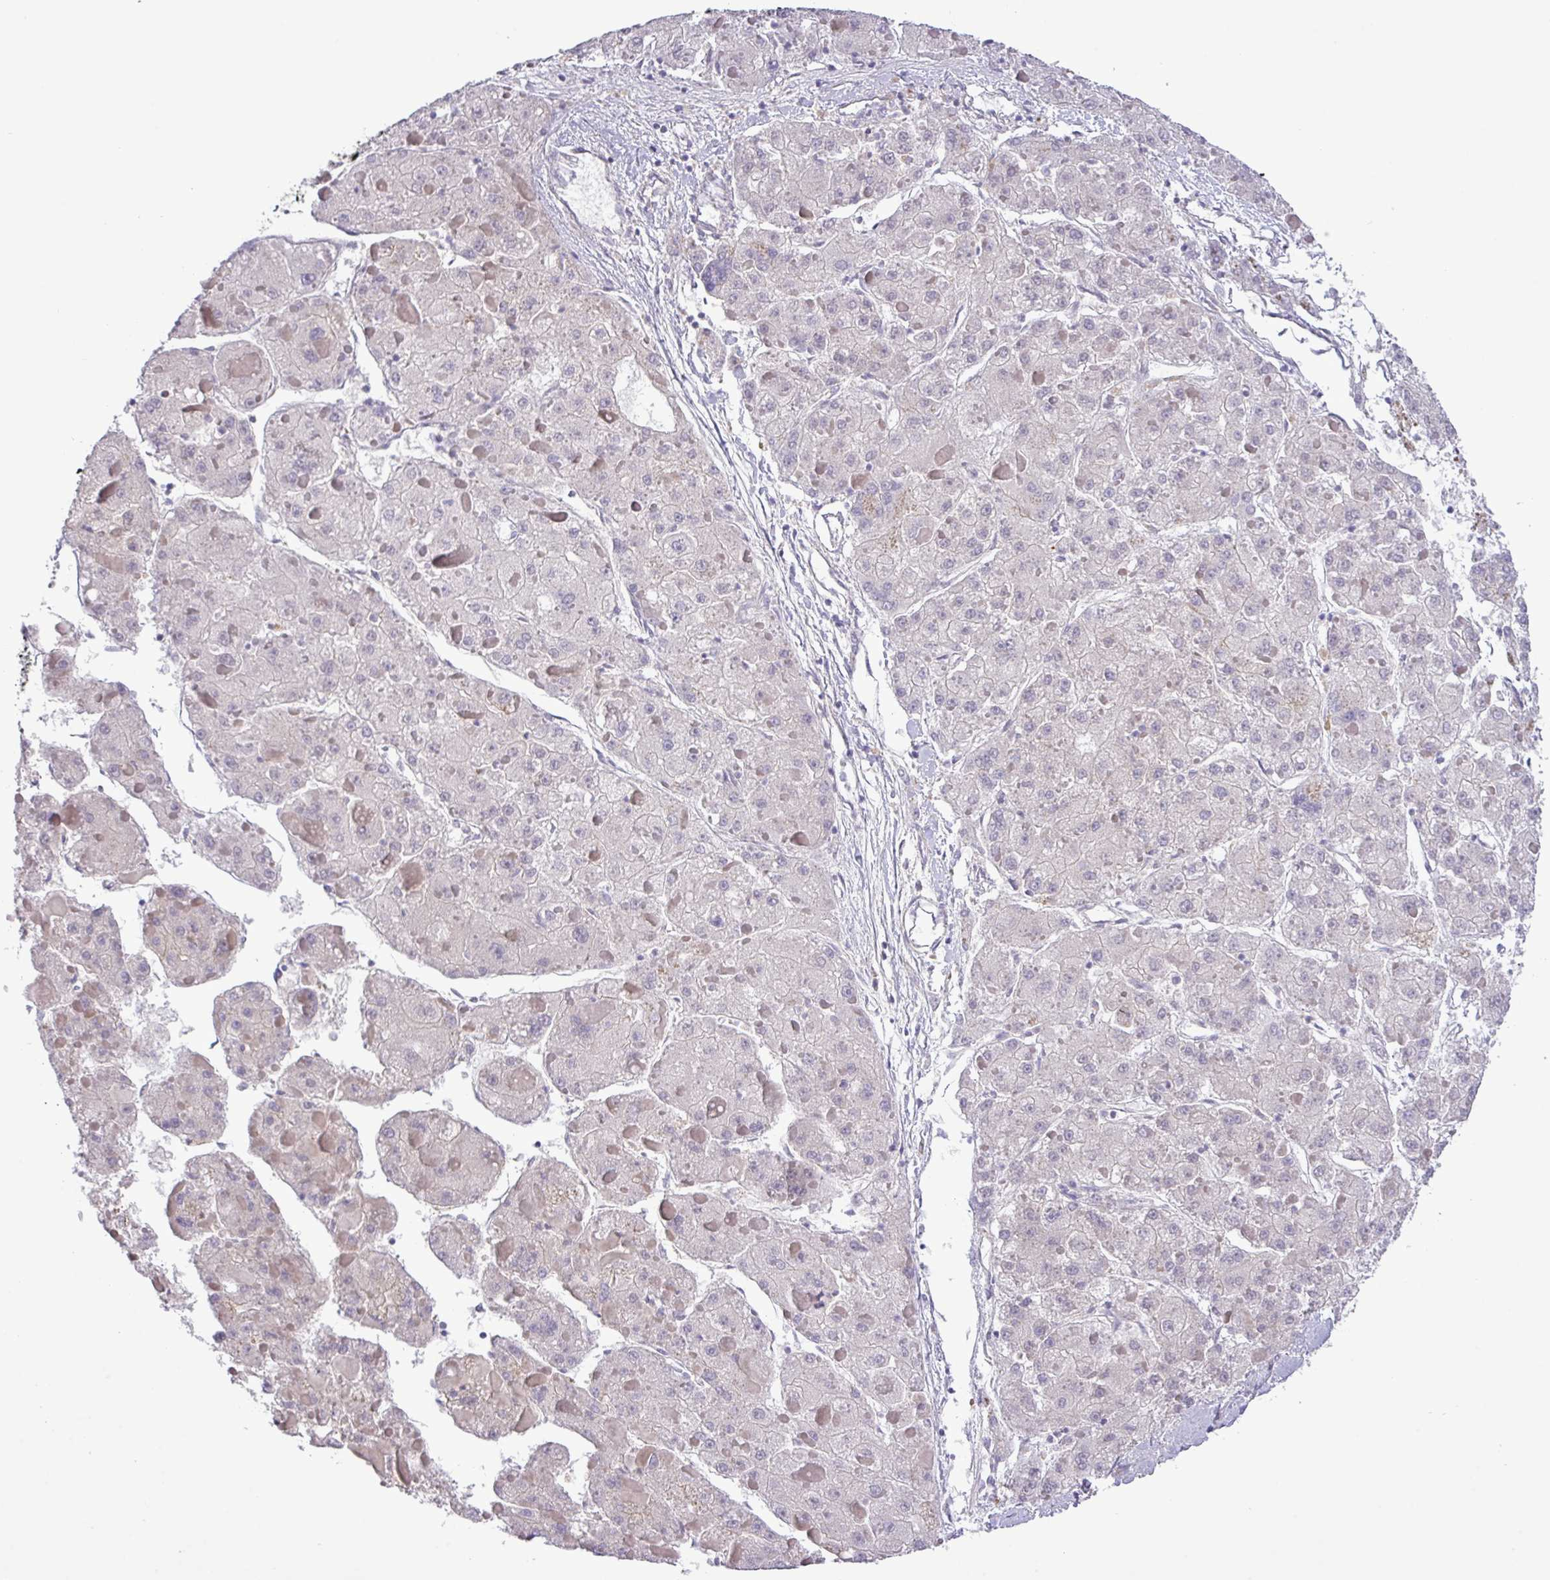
{"staining": {"intensity": "negative", "quantity": "none", "location": "none"}, "tissue": "liver cancer", "cell_type": "Tumor cells", "image_type": "cancer", "snomed": [{"axis": "morphology", "description": "Carcinoma, Hepatocellular, NOS"}, {"axis": "topography", "description": "Liver"}], "caption": "A photomicrograph of liver cancer (hepatocellular carcinoma) stained for a protein displays no brown staining in tumor cells. Nuclei are stained in blue.", "gene": "FAM222B", "patient": {"sex": "female", "age": 73}}